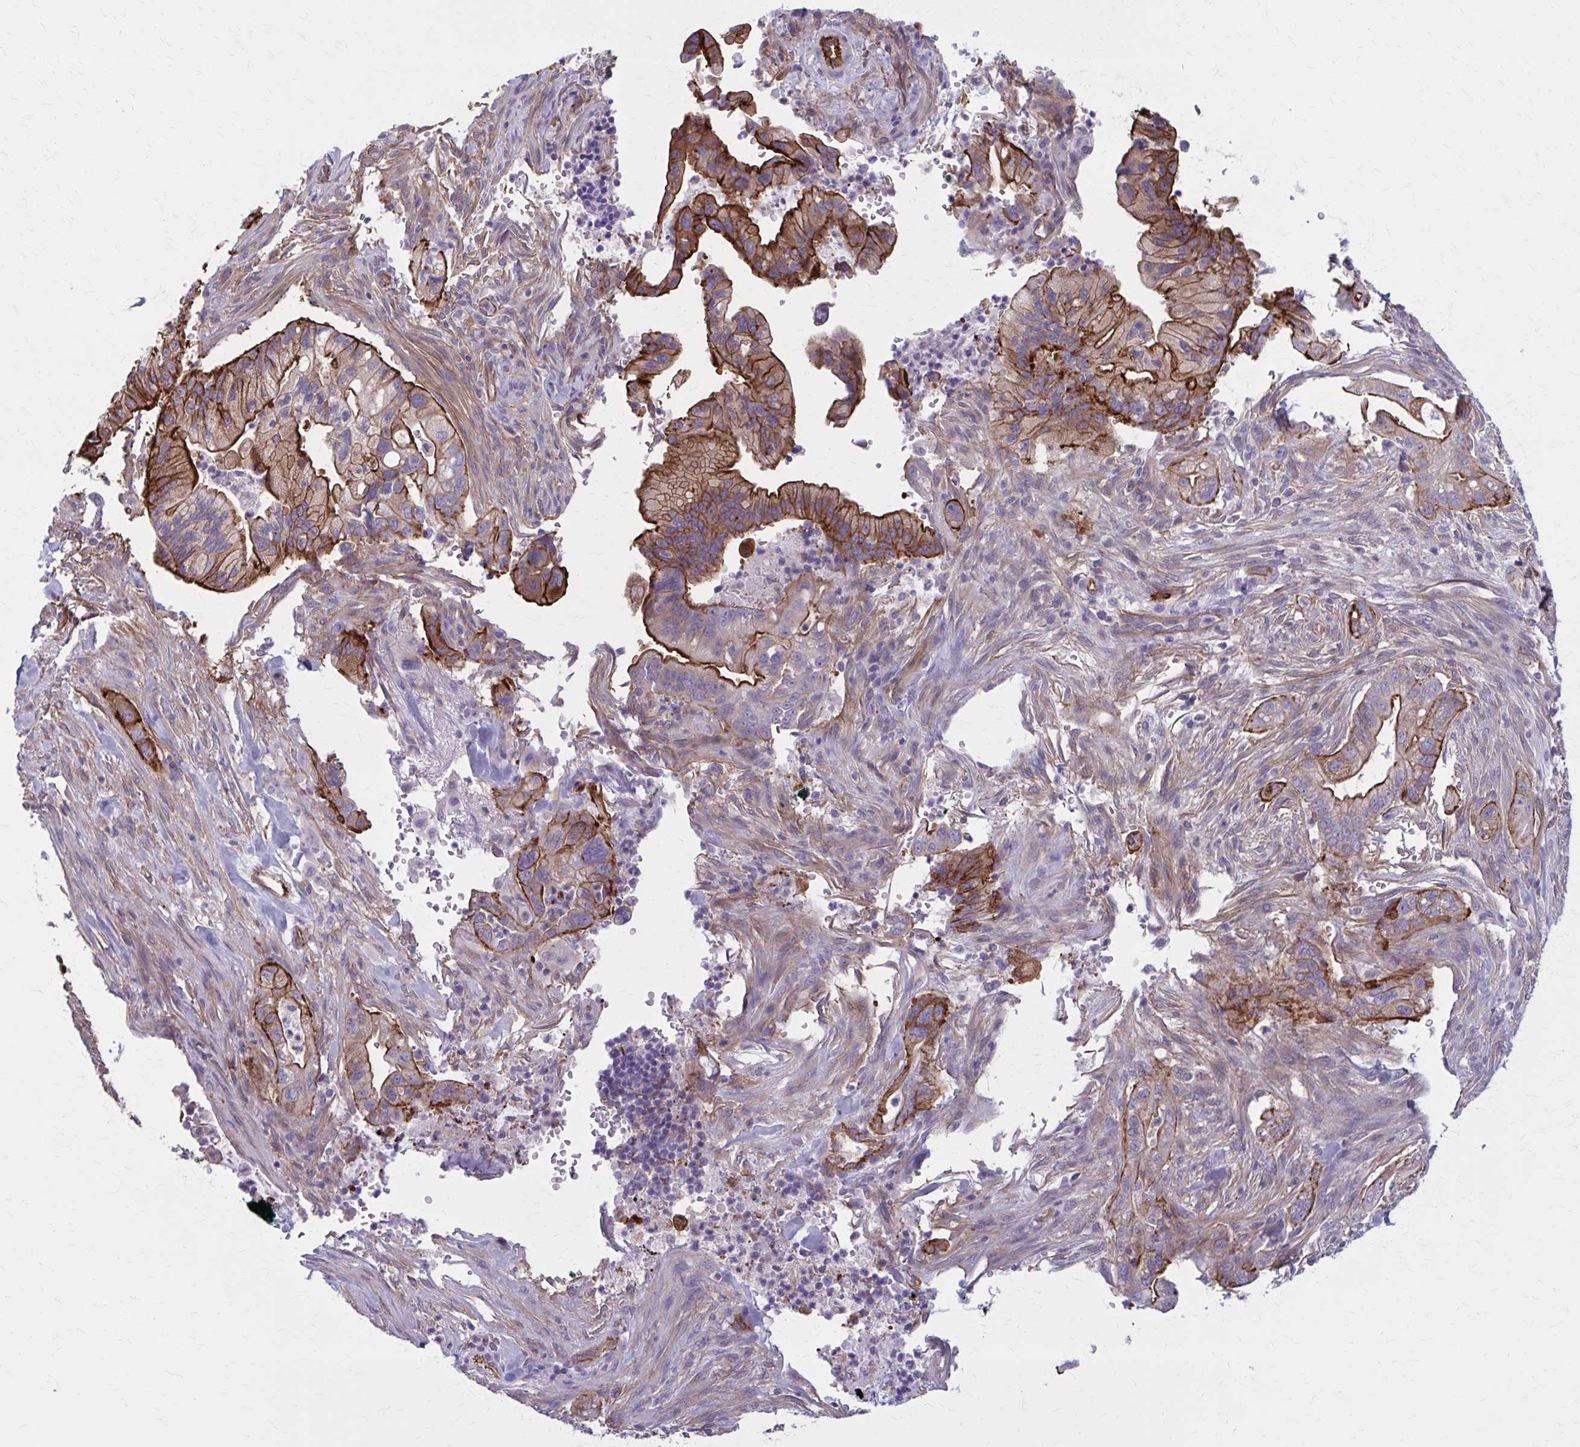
{"staining": {"intensity": "strong", "quantity": ">75%", "location": "cytoplasmic/membranous"}, "tissue": "pancreatic cancer", "cell_type": "Tumor cells", "image_type": "cancer", "snomed": [{"axis": "morphology", "description": "Adenocarcinoma, NOS"}, {"axis": "topography", "description": "Pancreas"}], "caption": "This photomicrograph exhibits IHC staining of human adenocarcinoma (pancreatic), with high strong cytoplasmic/membranous positivity in about >75% of tumor cells.", "gene": "ZDHHC7", "patient": {"sex": "male", "age": 44}}